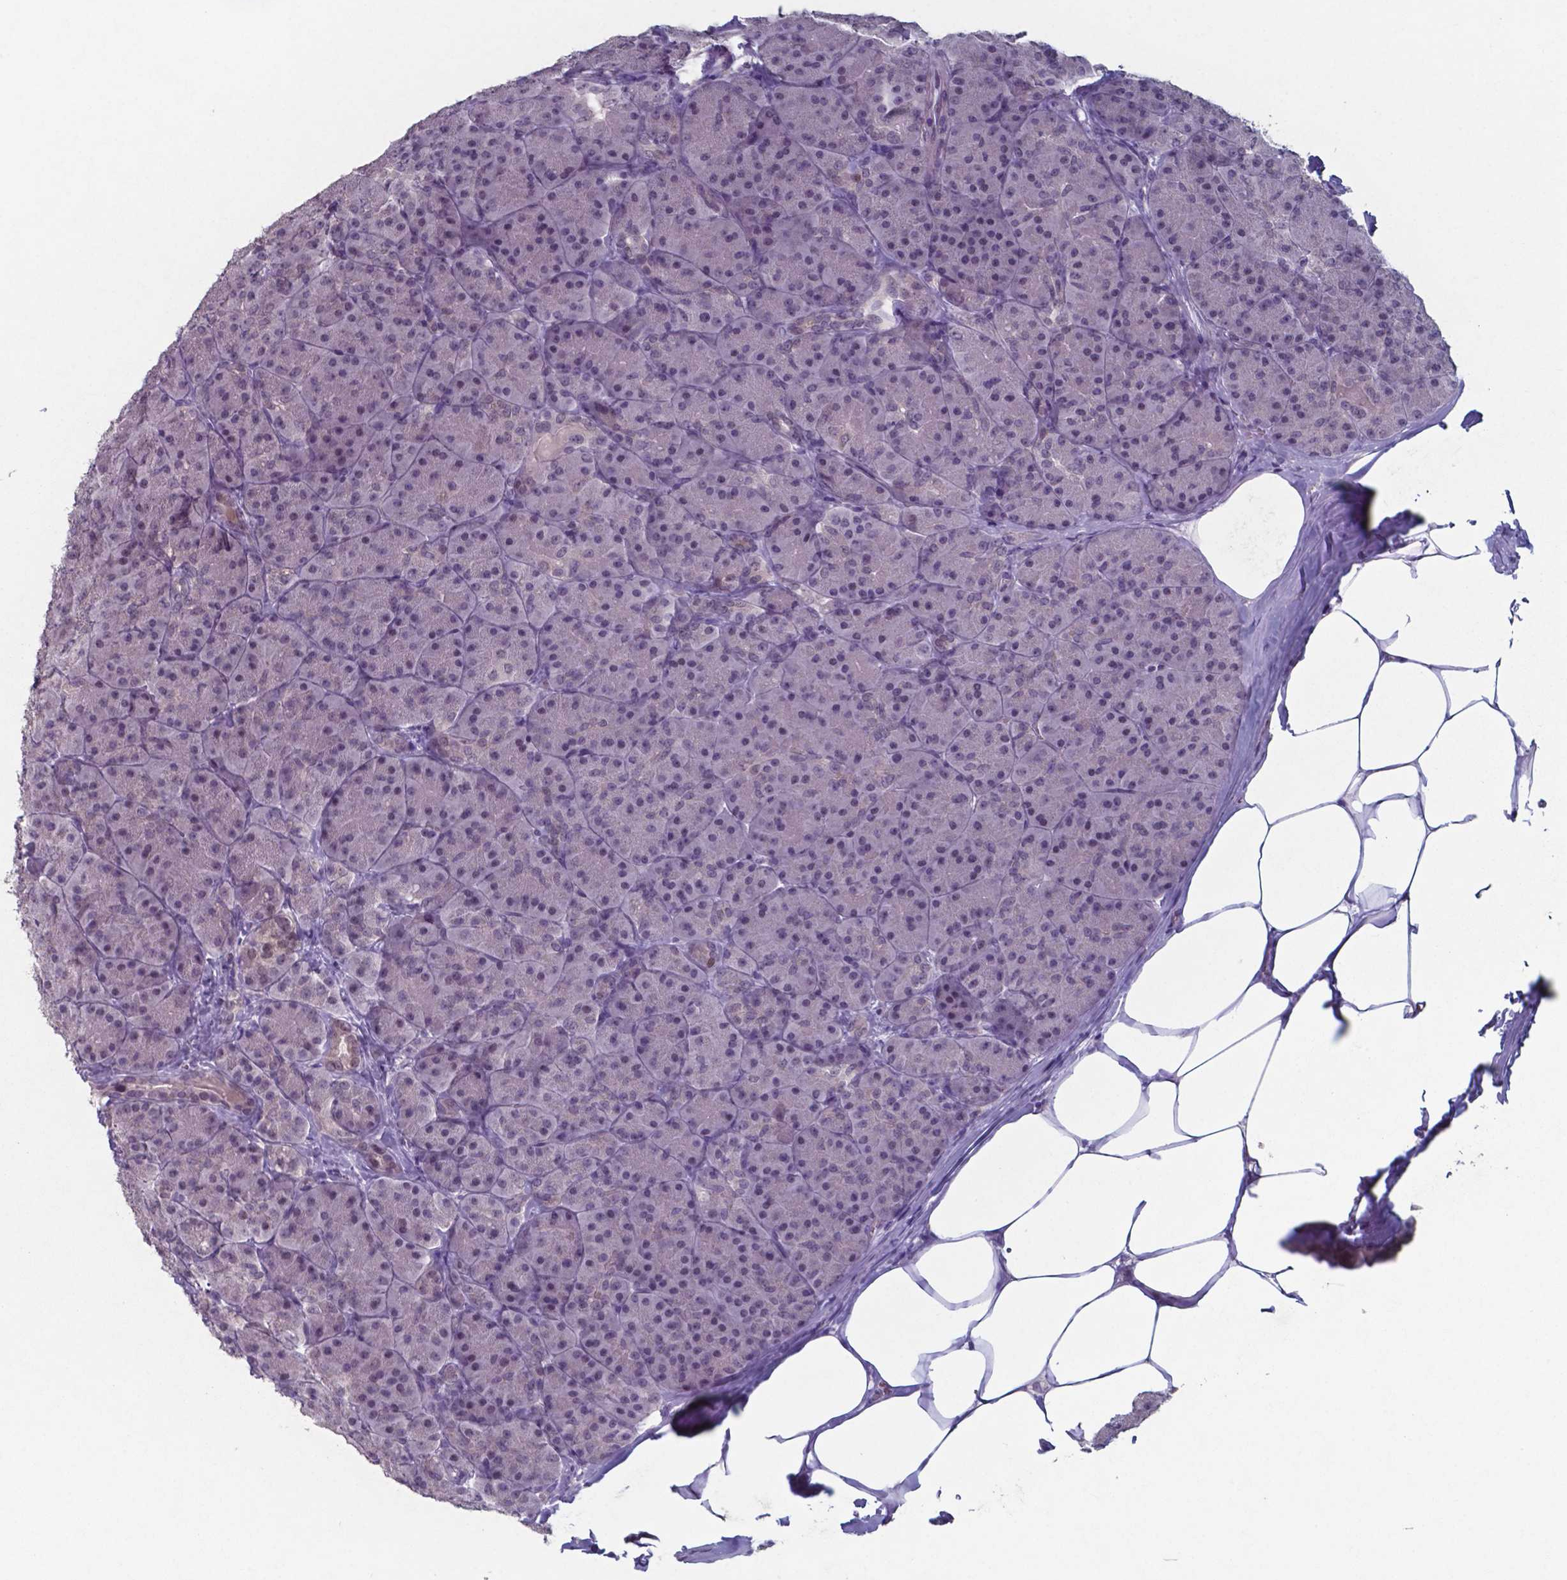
{"staining": {"intensity": "negative", "quantity": "none", "location": "none"}, "tissue": "pancreas", "cell_type": "Exocrine glandular cells", "image_type": "normal", "snomed": [{"axis": "morphology", "description": "Normal tissue, NOS"}, {"axis": "topography", "description": "Pancreas"}], "caption": "Human pancreas stained for a protein using immunohistochemistry (IHC) displays no expression in exocrine glandular cells.", "gene": "TDP2", "patient": {"sex": "male", "age": 57}}